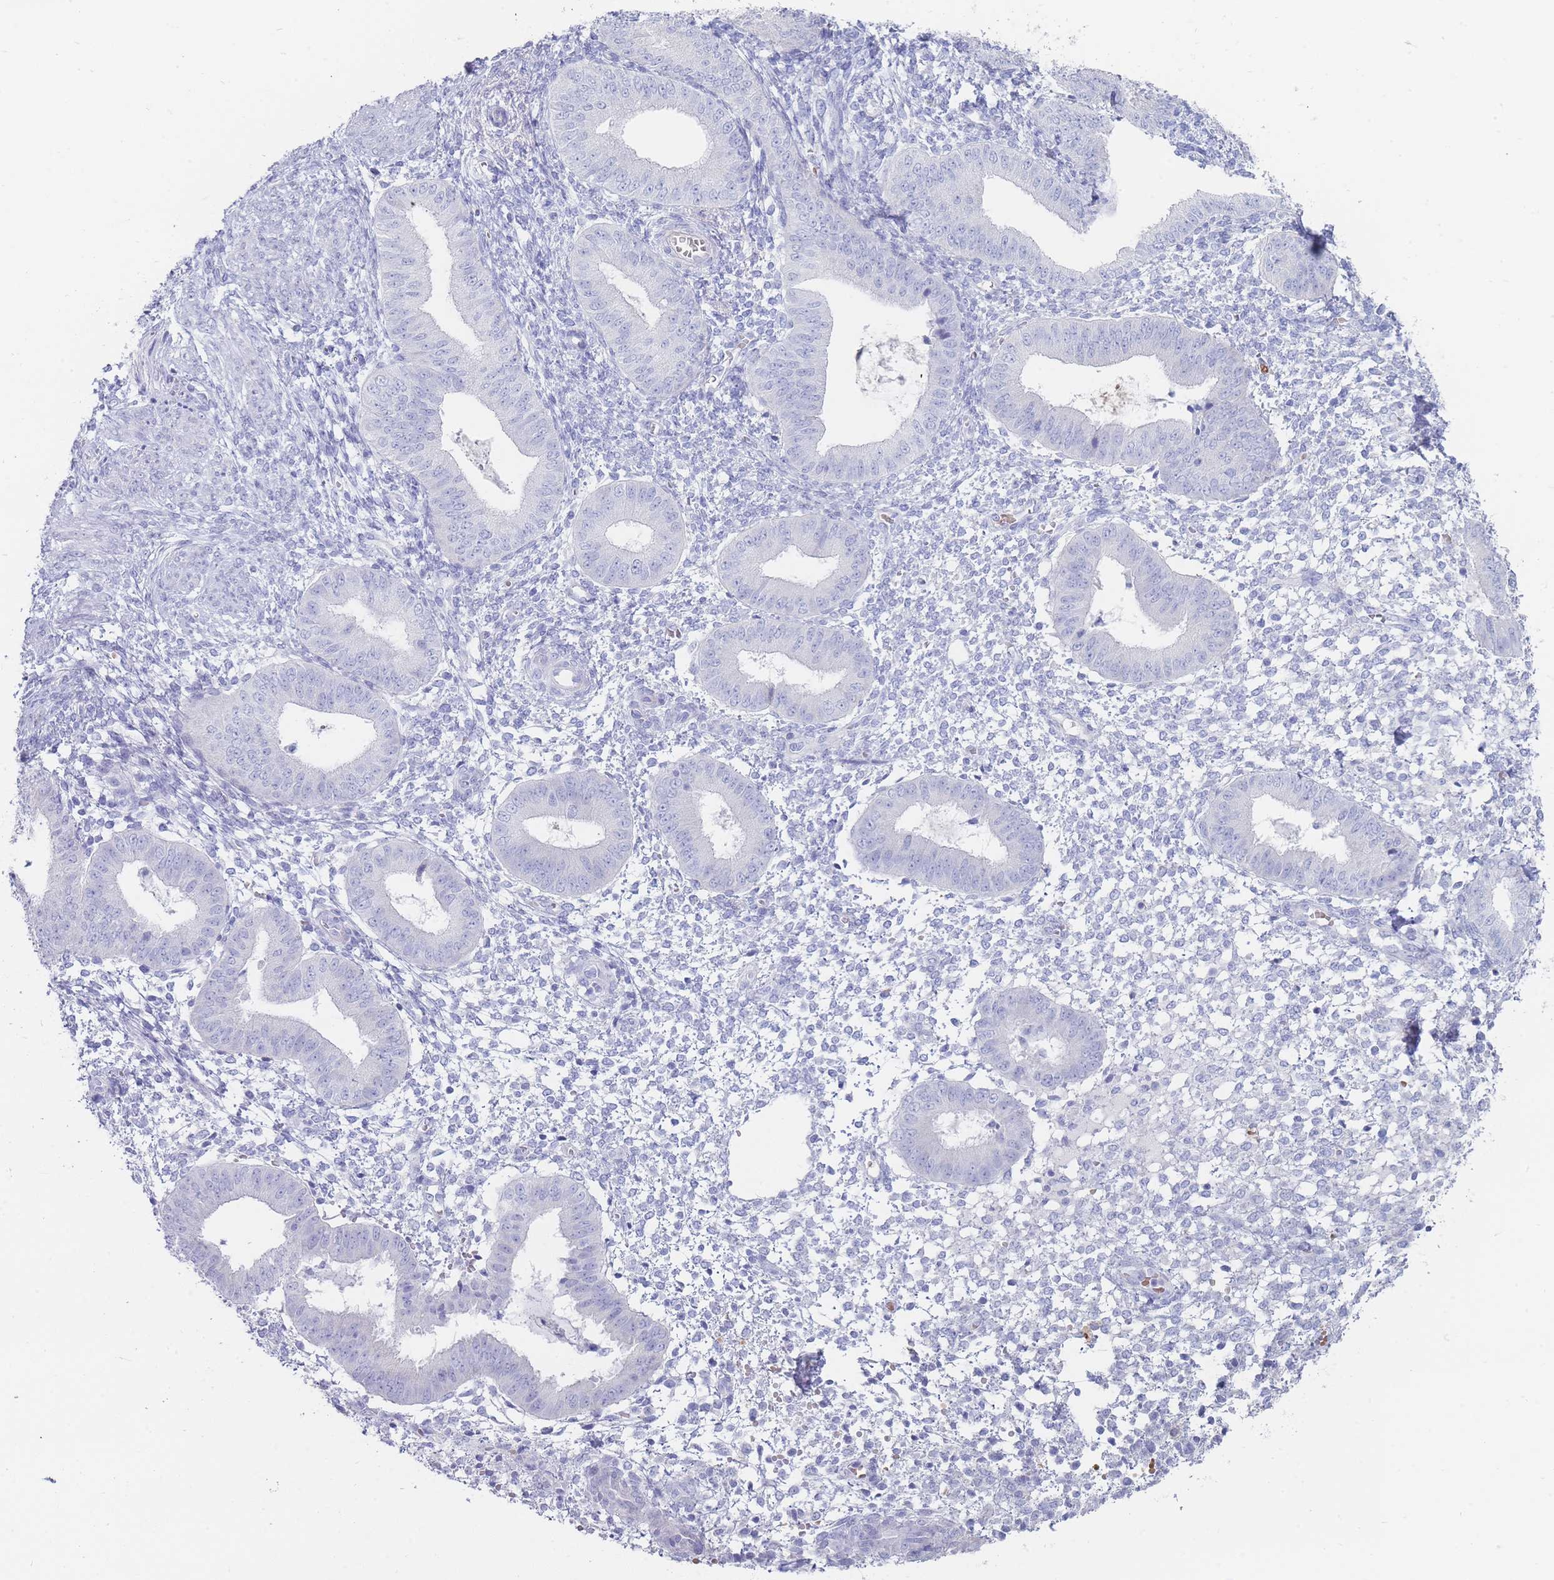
{"staining": {"intensity": "negative", "quantity": "none", "location": "none"}, "tissue": "endometrium", "cell_type": "Cells in endometrial stroma", "image_type": "normal", "snomed": [{"axis": "morphology", "description": "Normal tissue, NOS"}, {"axis": "topography", "description": "Endometrium"}], "caption": "Cells in endometrial stroma are negative for brown protein staining in benign endometrium. (IHC, brightfield microscopy, high magnification).", "gene": "ENSG00000284931", "patient": {"sex": "female", "age": 49}}